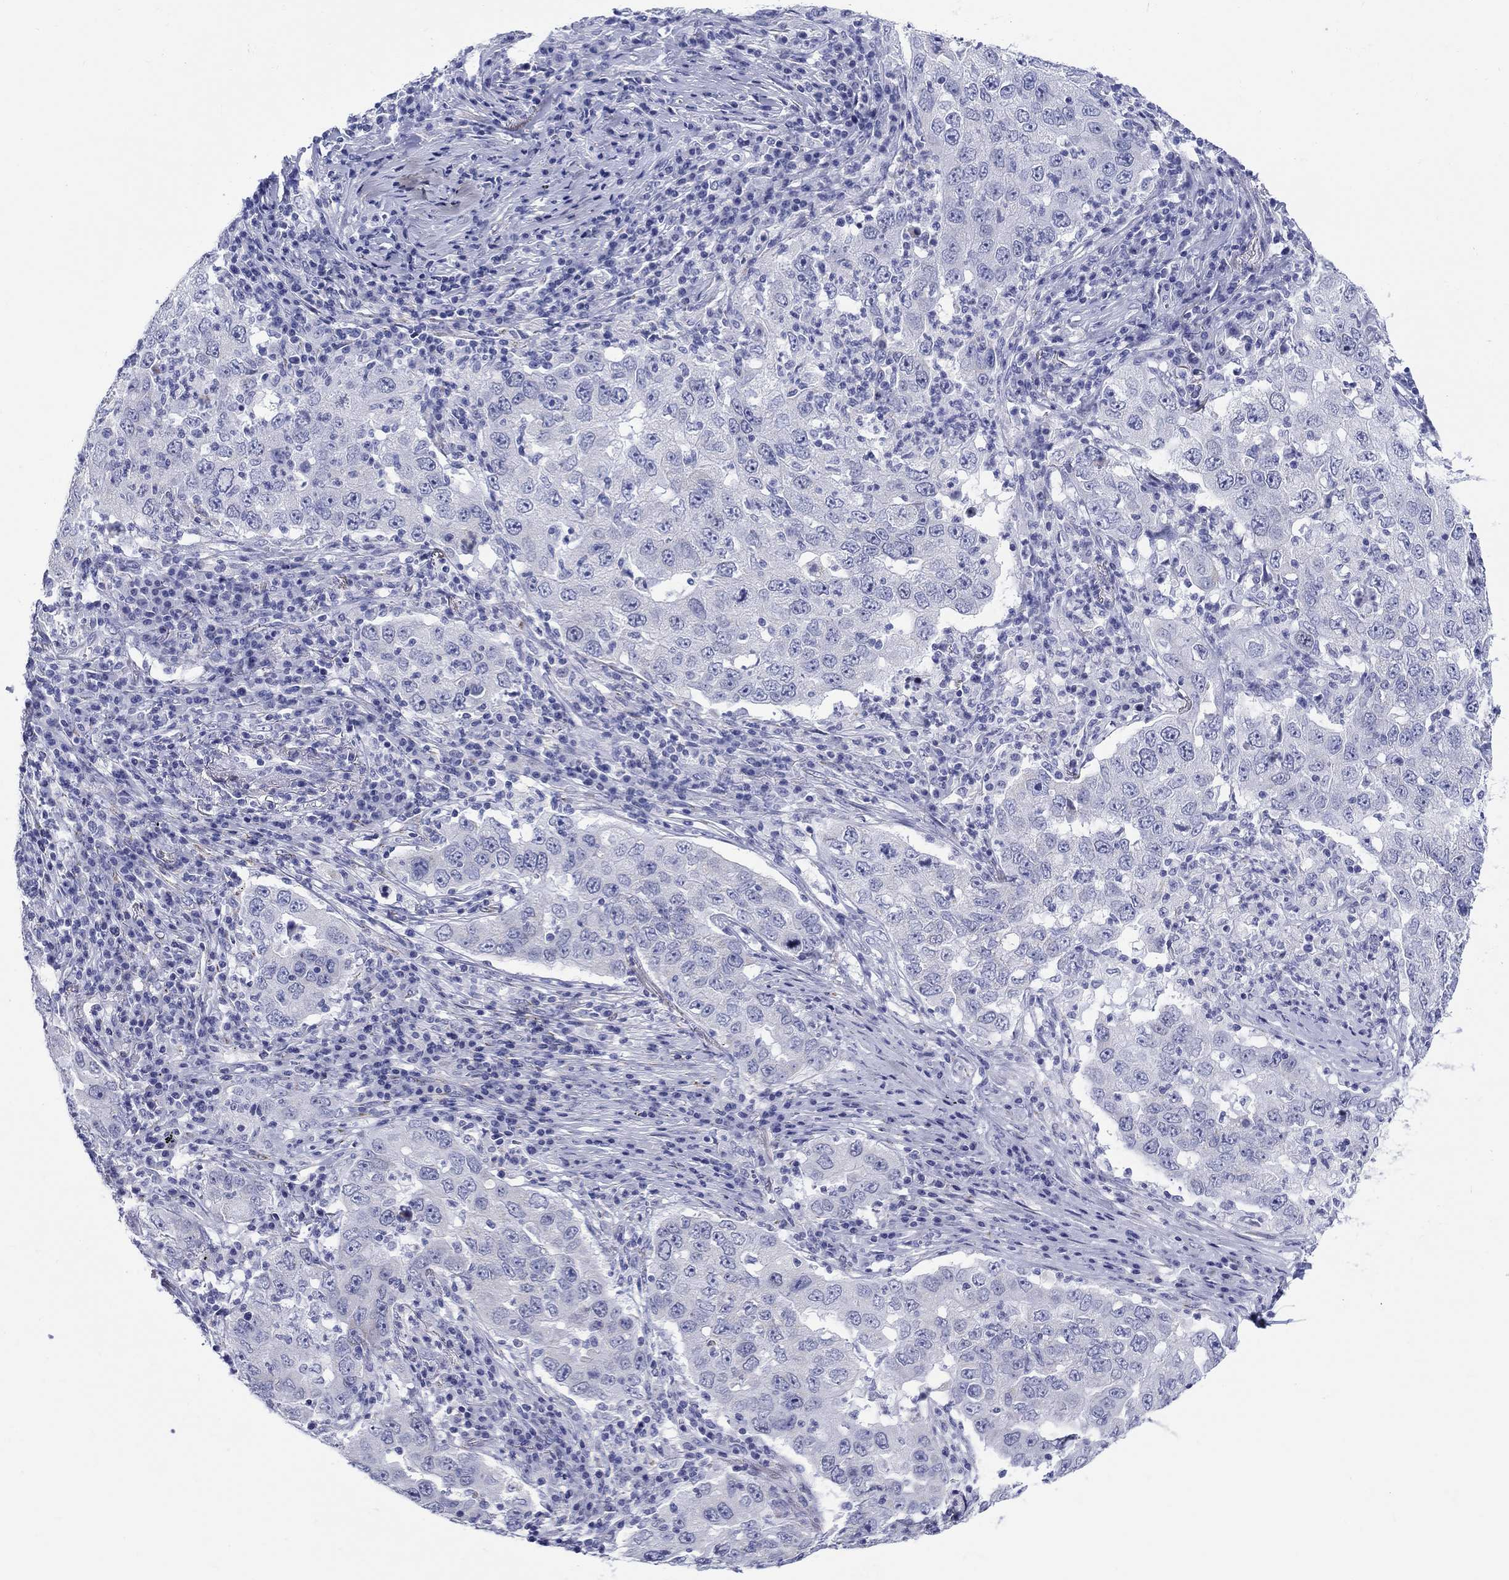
{"staining": {"intensity": "negative", "quantity": "none", "location": "none"}, "tissue": "lung cancer", "cell_type": "Tumor cells", "image_type": "cancer", "snomed": [{"axis": "morphology", "description": "Adenocarcinoma, NOS"}, {"axis": "topography", "description": "Lung"}], "caption": "Immunohistochemistry of lung cancer (adenocarcinoma) demonstrates no expression in tumor cells.", "gene": "H1-1", "patient": {"sex": "male", "age": 73}}